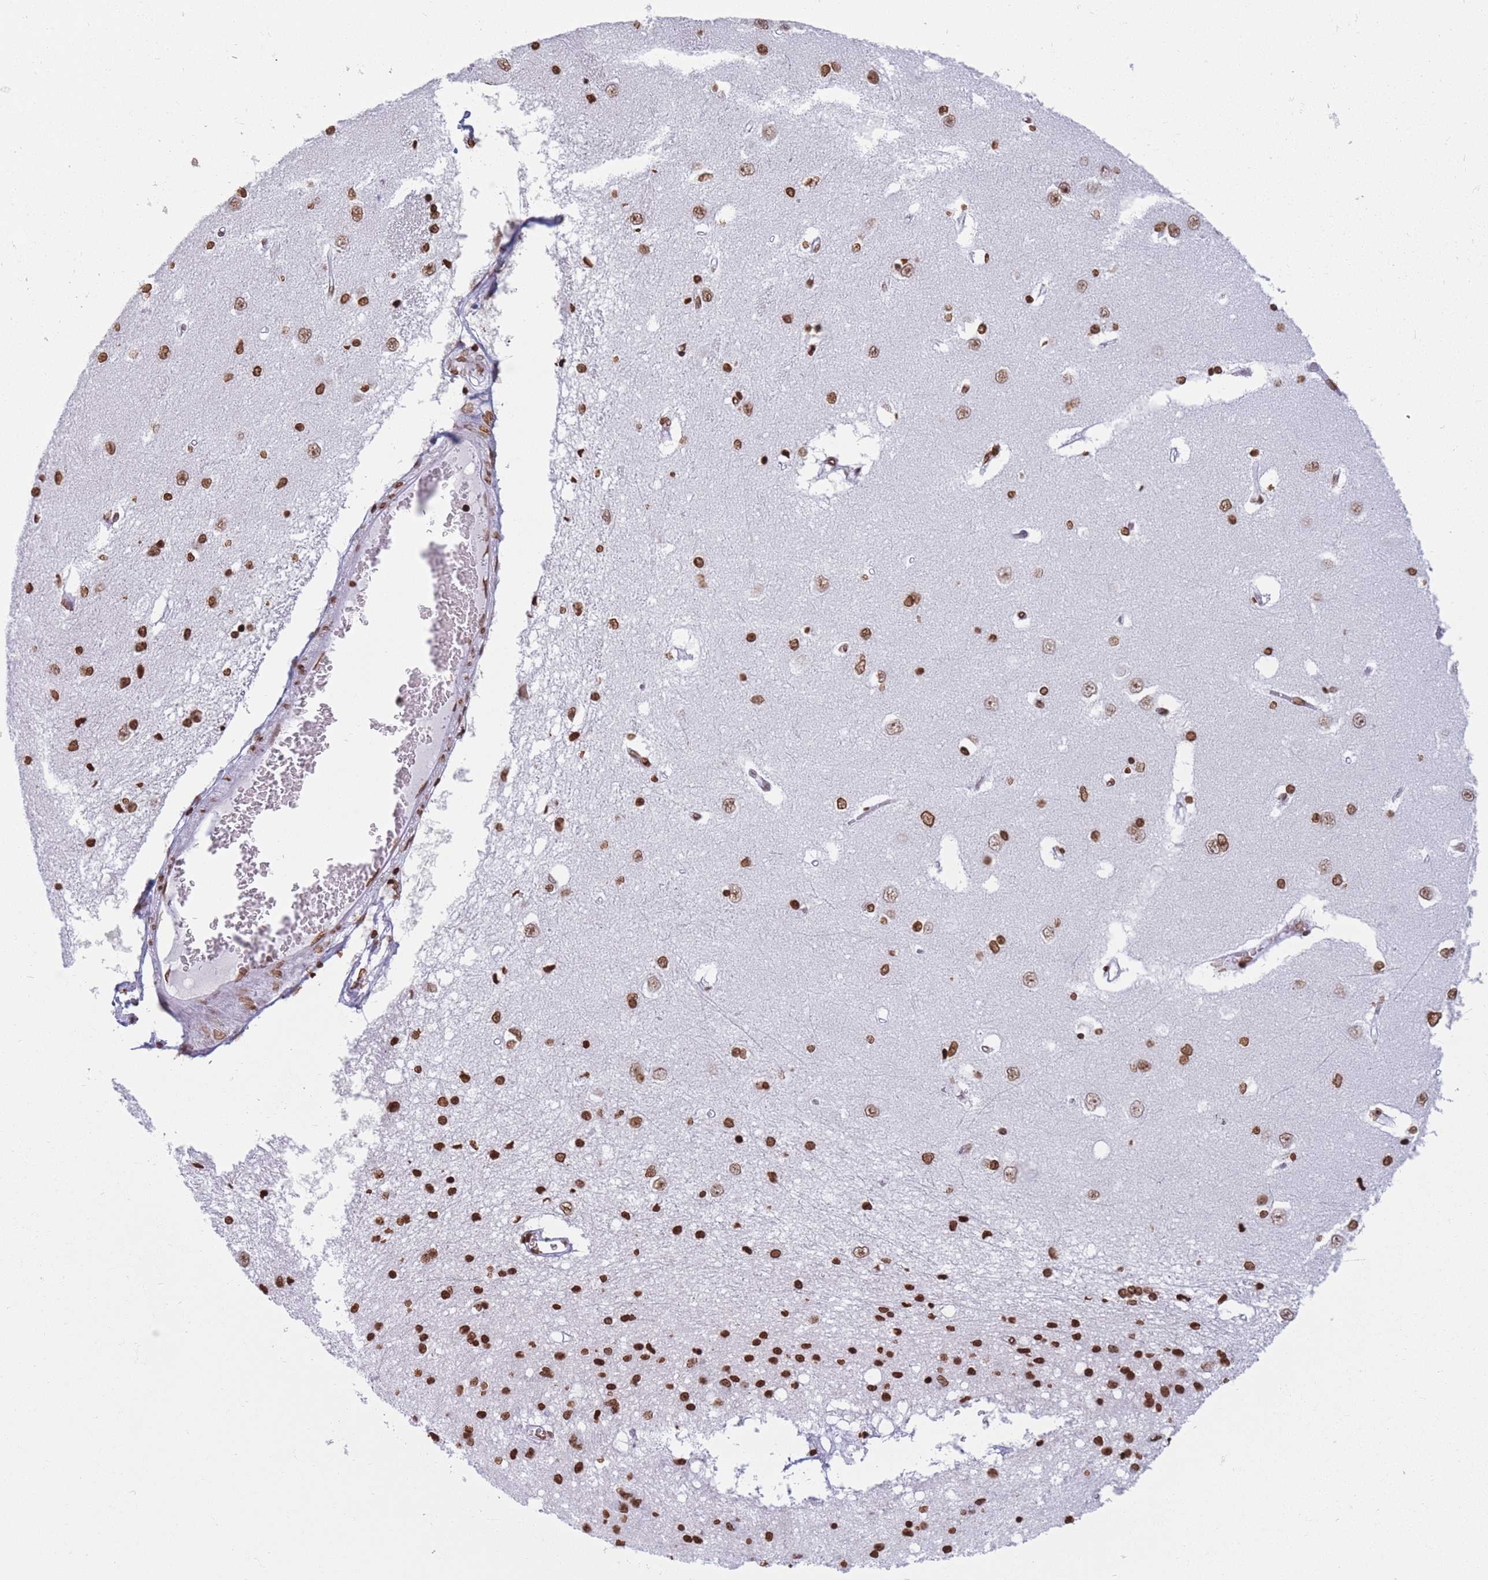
{"staining": {"intensity": "strong", "quantity": ">75%", "location": "nuclear"}, "tissue": "caudate", "cell_type": "Glial cells", "image_type": "normal", "snomed": [{"axis": "morphology", "description": "Normal tissue, NOS"}, {"axis": "topography", "description": "Lateral ventricle wall"}], "caption": "This is an image of immunohistochemistry (IHC) staining of benign caudate, which shows strong staining in the nuclear of glial cells.", "gene": "RYK", "patient": {"sex": "male", "age": 37}}